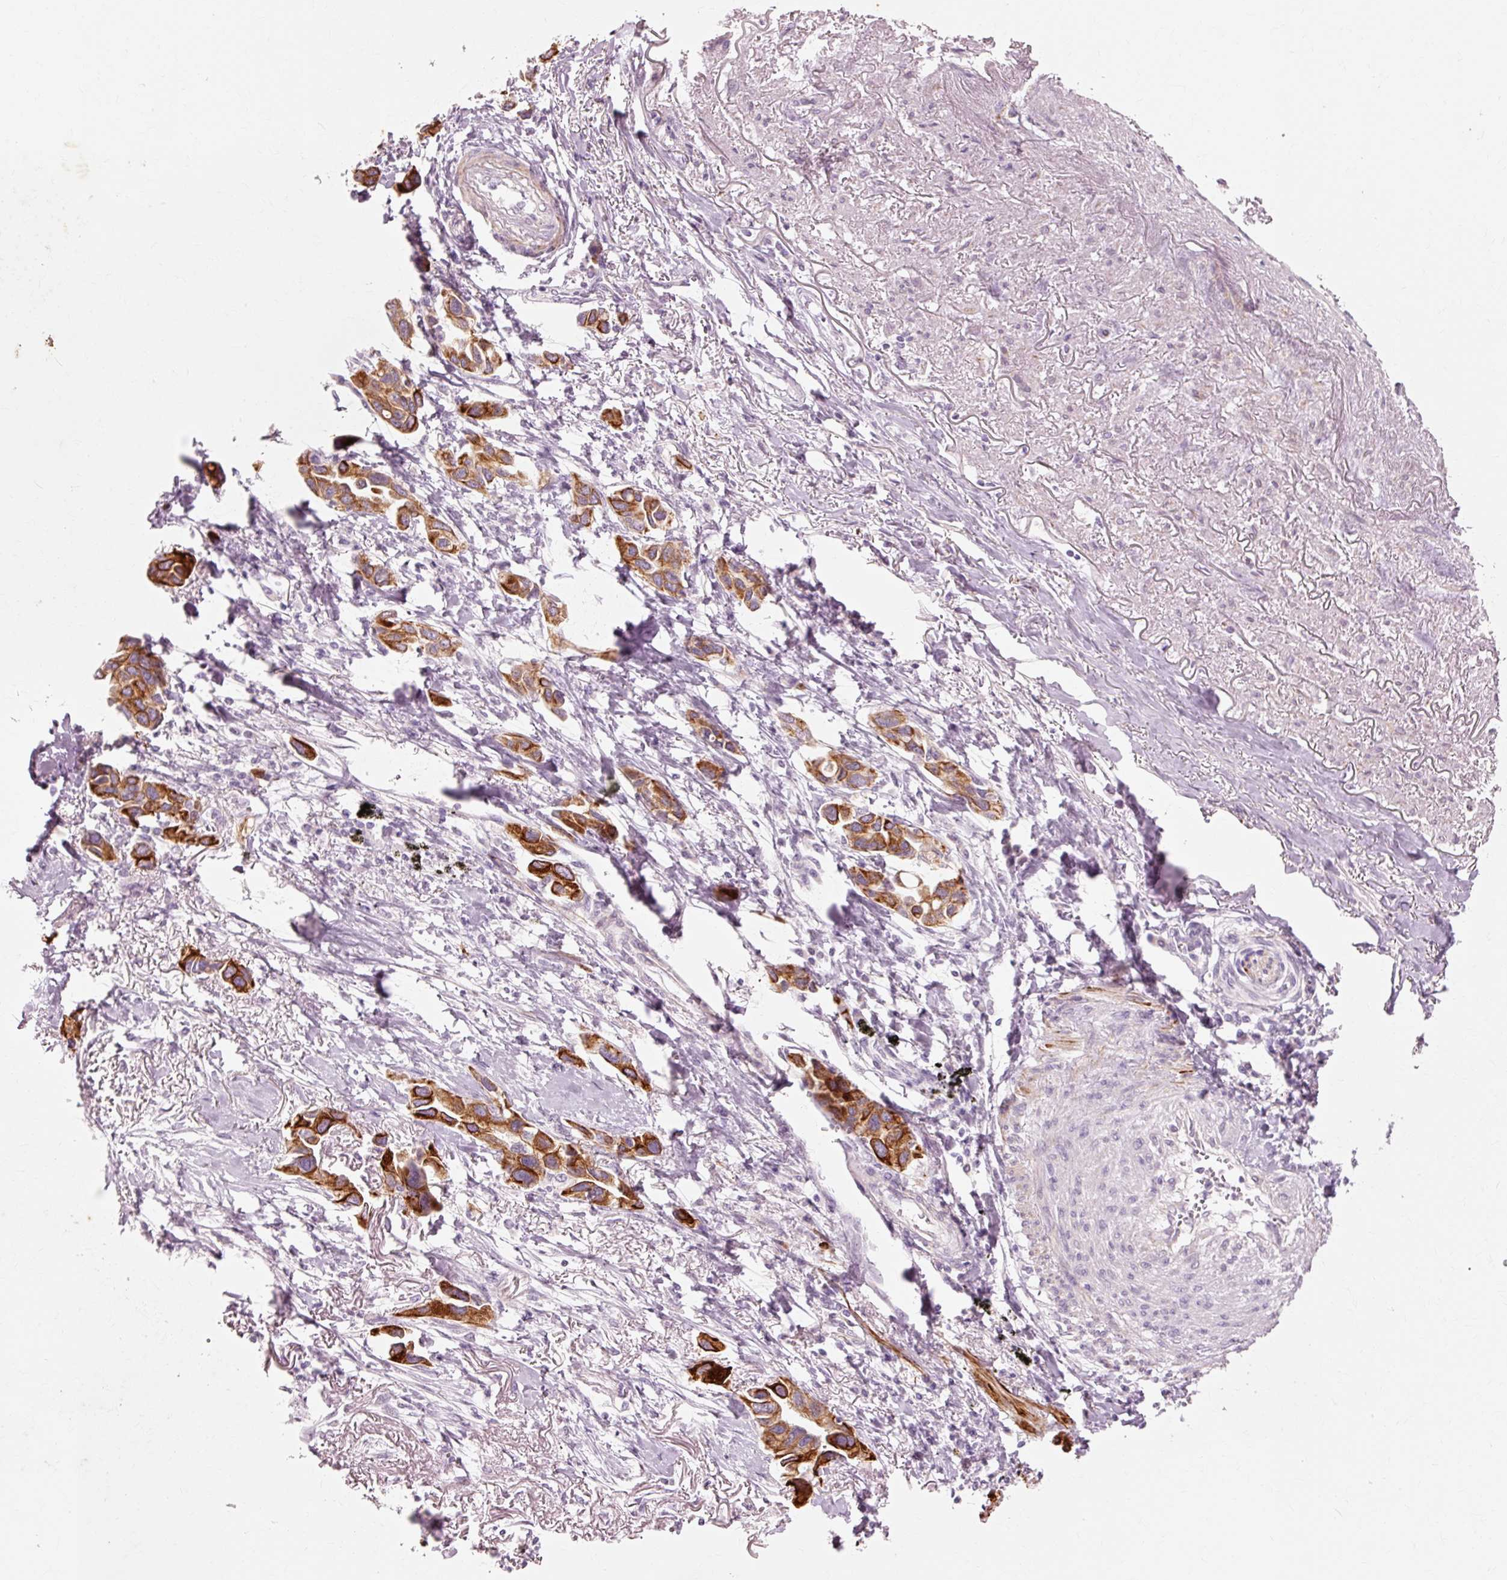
{"staining": {"intensity": "strong", "quantity": ">75%", "location": "cytoplasmic/membranous"}, "tissue": "lung cancer", "cell_type": "Tumor cells", "image_type": "cancer", "snomed": [{"axis": "morphology", "description": "Adenocarcinoma, NOS"}, {"axis": "topography", "description": "Lung"}], "caption": "Immunohistochemistry (IHC) (DAB (3,3'-diaminobenzidine)) staining of human lung cancer (adenocarcinoma) shows strong cytoplasmic/membranous protein expression in about >75% of tumor cells.", "gene": "TRIM73", "patient": {"sex": "female", "age": 76}}